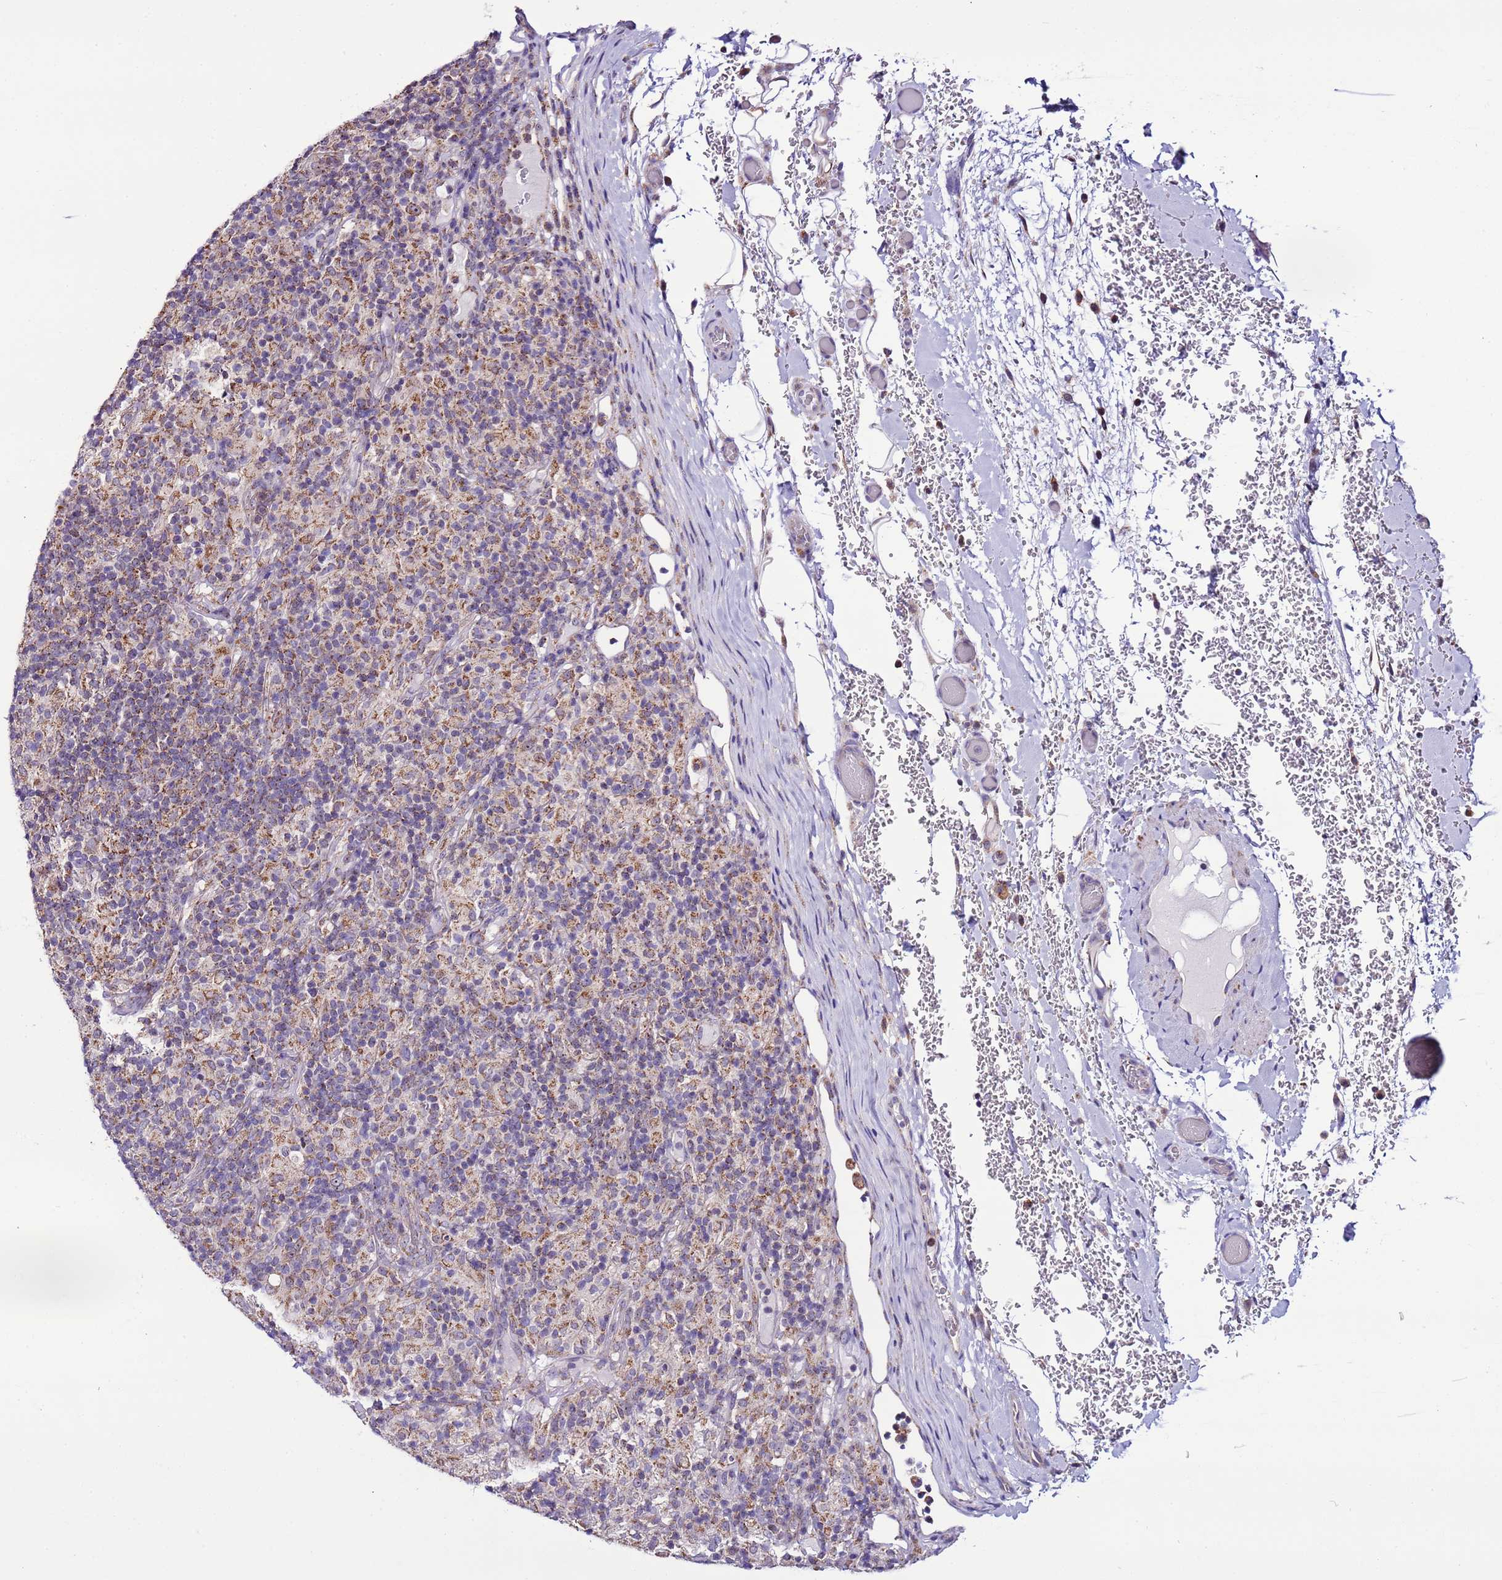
{"staining": {"intensity": "weak", "quantity": ">75%", "location": "cytoplasmic/membranous"}, "tissue": "lymphoma", "cell_type": "Tumor cells", "image_type": "cancer", "snomed": [{"axis": "morphology", "description": "Hodgkin's disease, NOS"}, {"axis": "topography", "description": "Lymph node"}], "caption": "Weak cytoplasmic/membranous expression for a protein is appreciated in approximately >75% of tumor cells of Hodgkin's disease using IHC.", "gene": "UEVLD", "patient": {"sex": "male", "age": 70}}